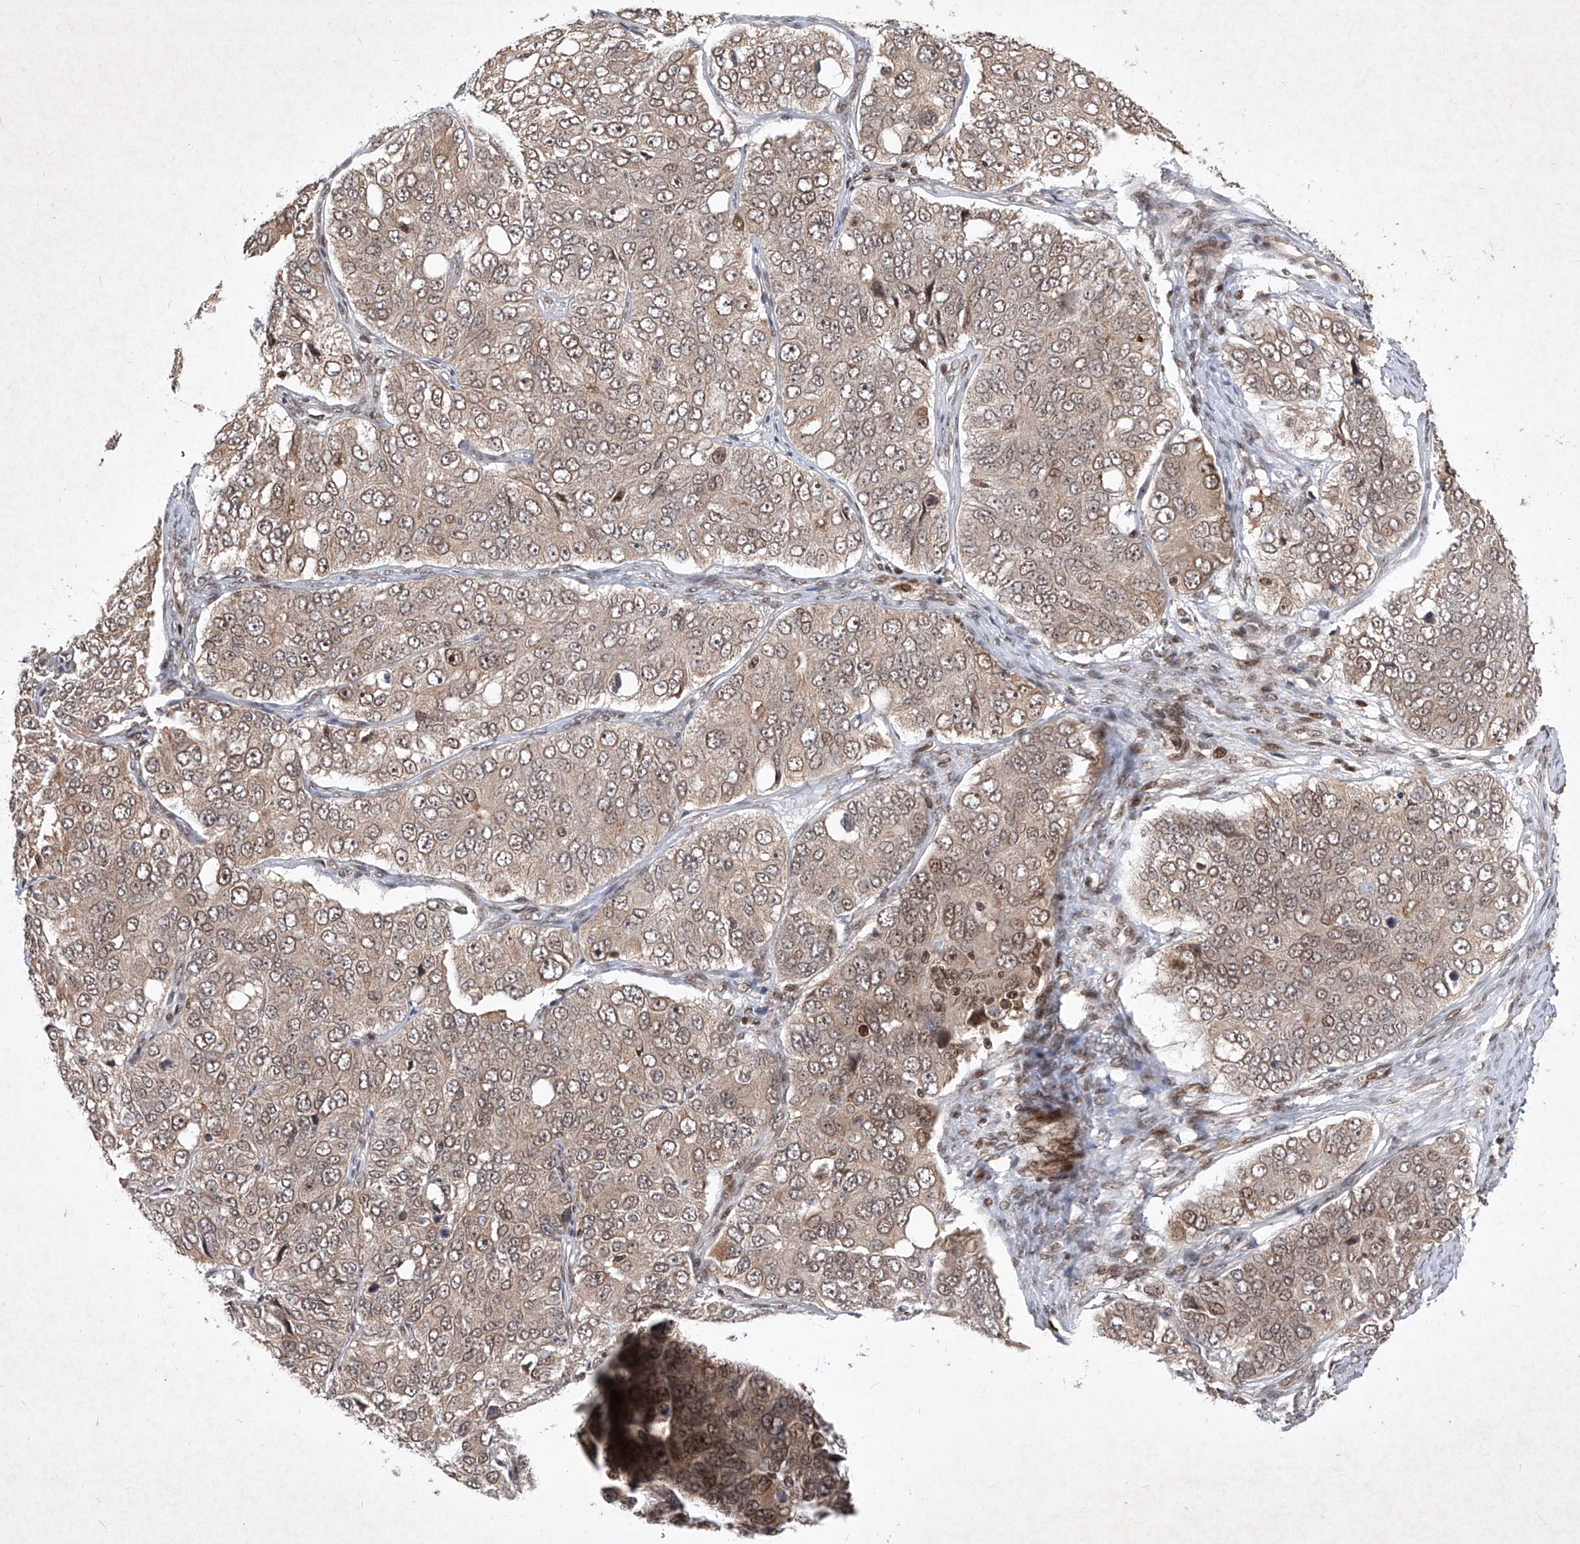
{"staining": {"intensity": "weak", "quantity": "25%-75%", "location": "cytoplasmic/membranous,nuclear"}, "tissue": "ovarian cancer", "cell_type": "Tumor cells", "image_type": "cancer", "snomed": [{"axis": "morphology", "description": "Carcinoma, endometroid"}, {"axis": "topography", "description": "Ovary"}], "caption": "A low amount of weak cytoplasmic/membranous and nuclear staining is identified in approximately 25%-75% of tumor cells in ovarian cancer (endometroid carcinoma) tissue.", "gene": "IRF2", "patient": {"sex": "female", "age": 51}}